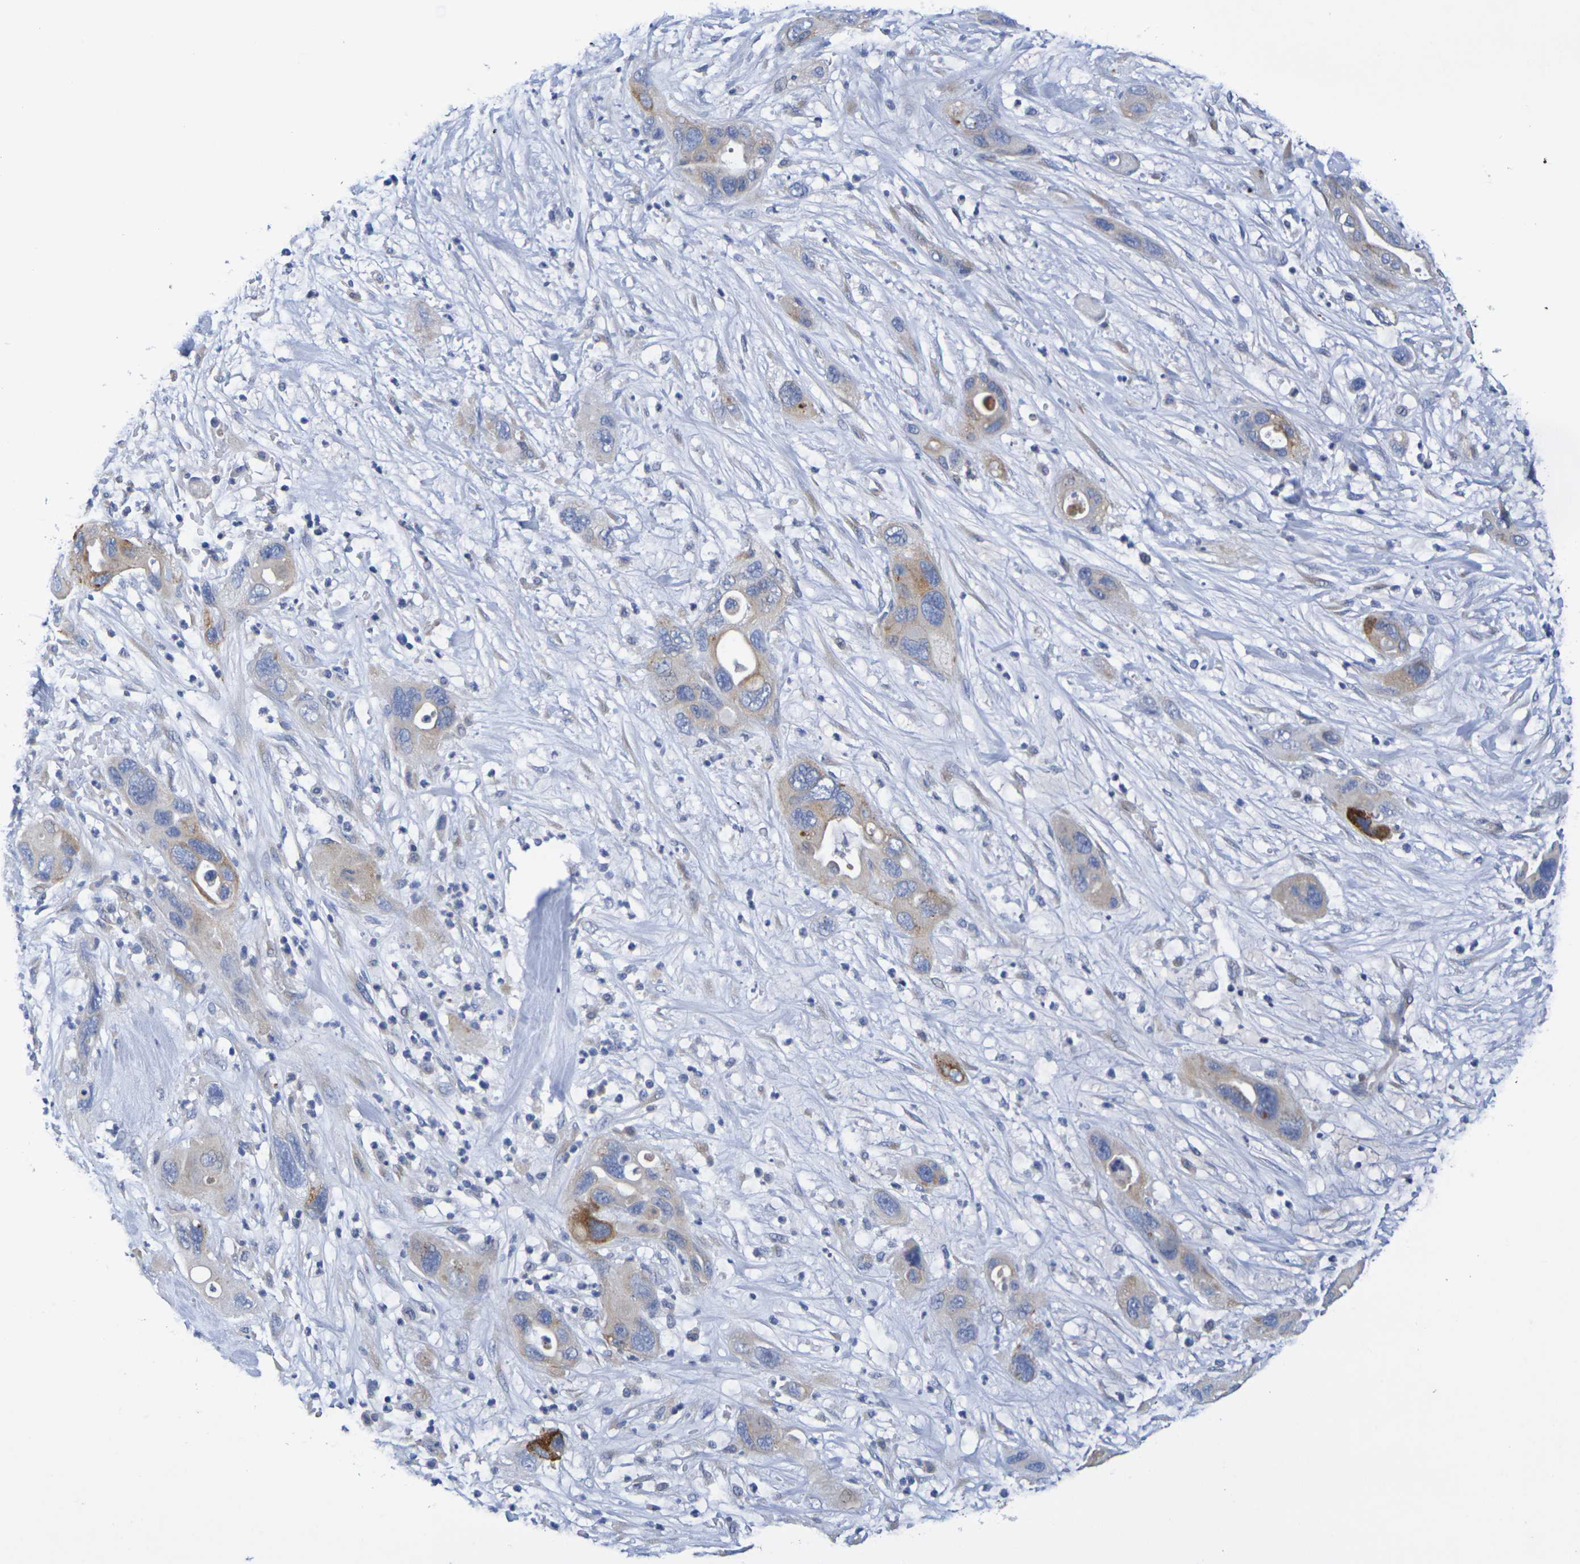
{"staining": {"intensity": "weak", "quantity": "<25%", "location": "cytoplasmic/membranous"}, "tissue": "pancreatic cancer", "cell_type": "Tumor cells", "image_type": "cancer", "snomed": [{"axis": "morphology", "description": "Adenocarcinoma, NOS"}, {"axis": "topography", "description": "Pancreas"}], "caption": "Tumor cells show no significant expression in adenocarcinoma (pancreatic). (DAB (3,3'-diaminobenzidine) IHC, high magnification).", "gene": "SDC4", "patient": {"sex": "female", "age": 71}}